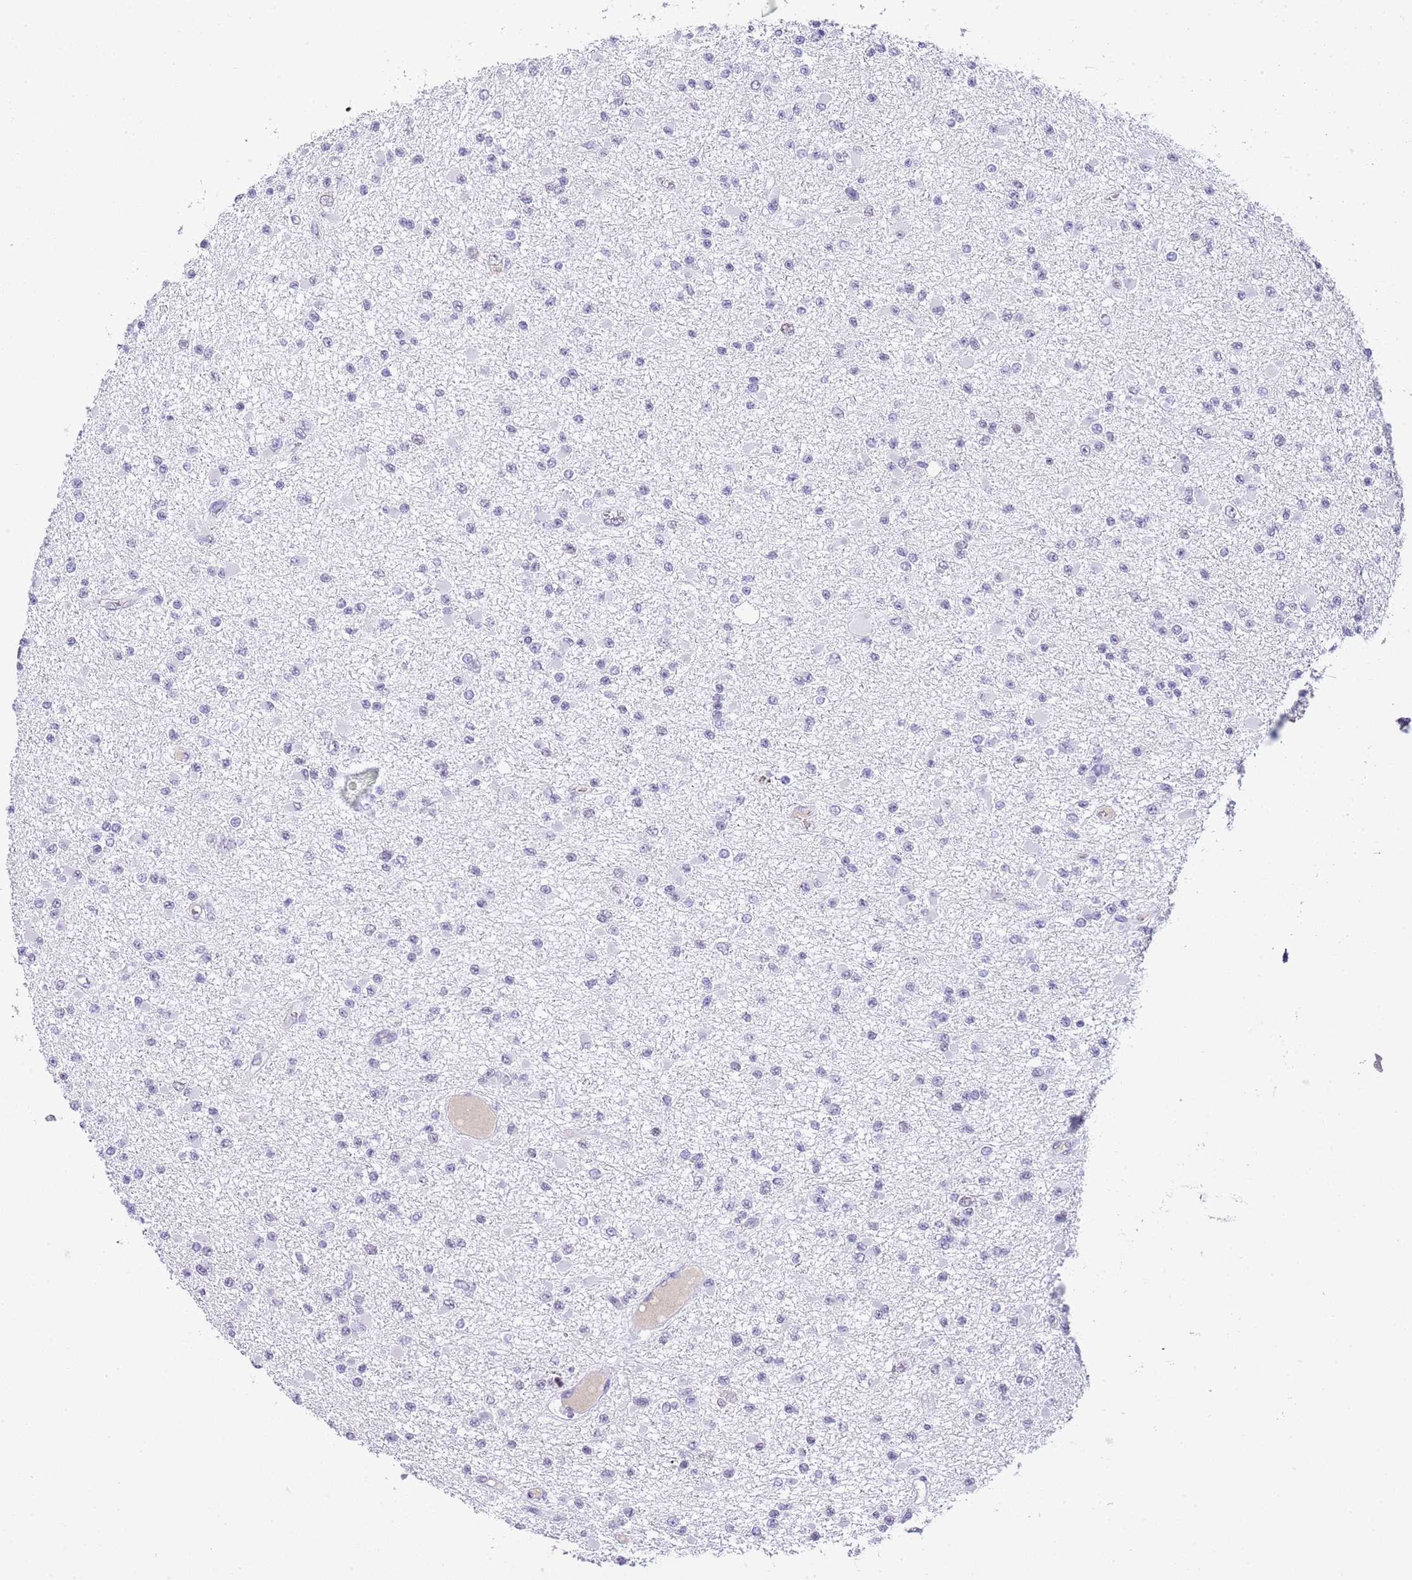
{"staining": {"intensity": "negative", "quantity": "none", "location": "none"}, "tissue": "glioma", "cell_type": "Tumor cells", "image_type": "cancer", "snomed": [{"axis": "morphology", "description": "Glioma, malignant, Low grade"}, {"axis": "topography", "description": "Brain"}], "caption": "High power microscopy photomicrograph of an immunohistochemistry (IHC) image of malignant glioma (low-grade), revealing no significant positivity in tumor cells.", "gene": "NOP56", "patient": {"sex": "female", "age": 22}}